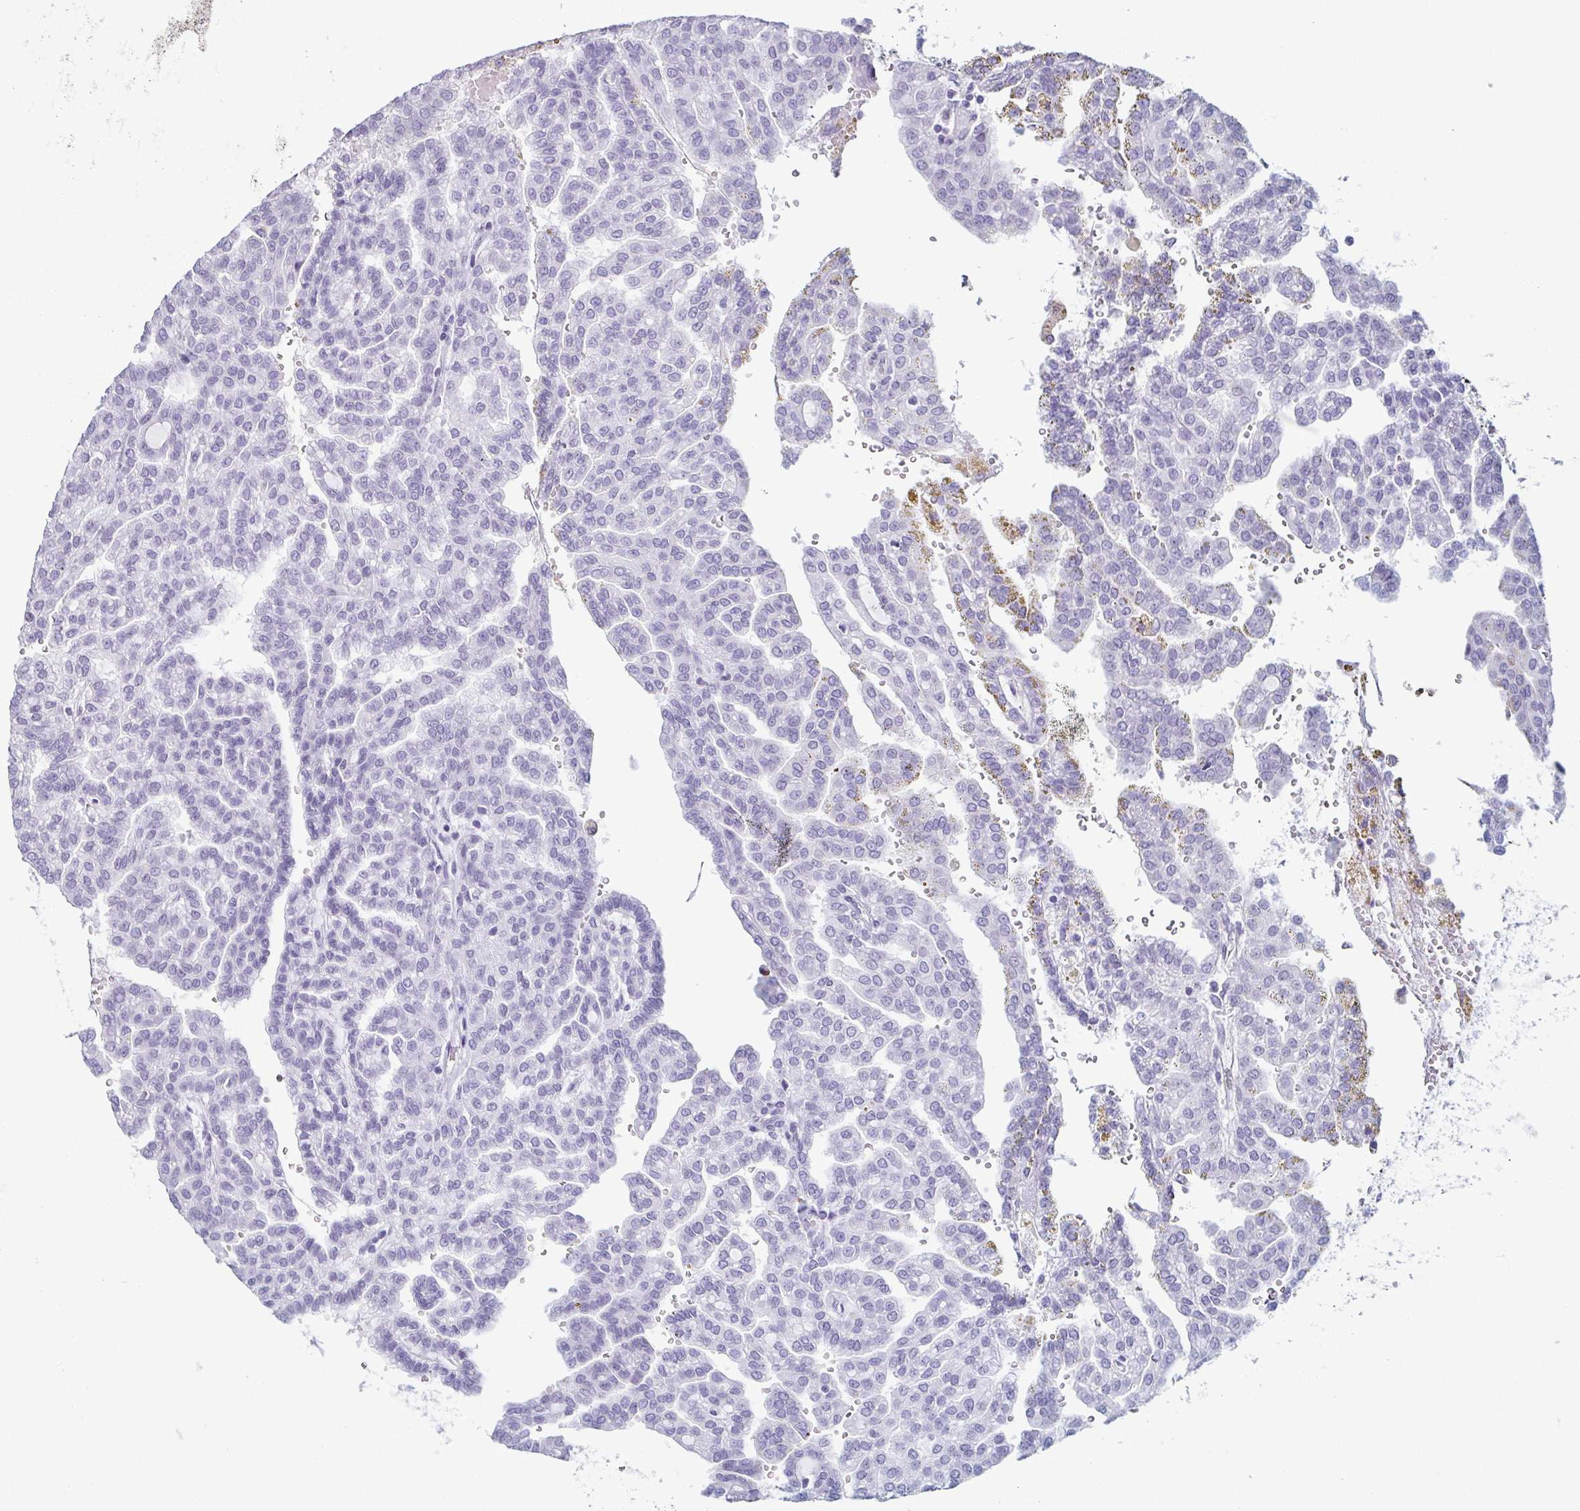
{"staining": {"intensity": "negative", "quantity": "none", "location": "none"}, "tissue": "renal cancer", "cell_type": "Tumor cells", "image_type": "cancer", "snomed": [{"axis": "morphology", "description": "Adenocarcinoma, NOS"}, {"axis": "topography", "description": "Kidney"}], "caption": "Renal adenocarcinoma was stained to show a protein in brown. There is no significant staining in tumor cells. Nuclei are stained in blue.", "gene": "ENKUR", "patient": {"sex": "male", "age": 63}}